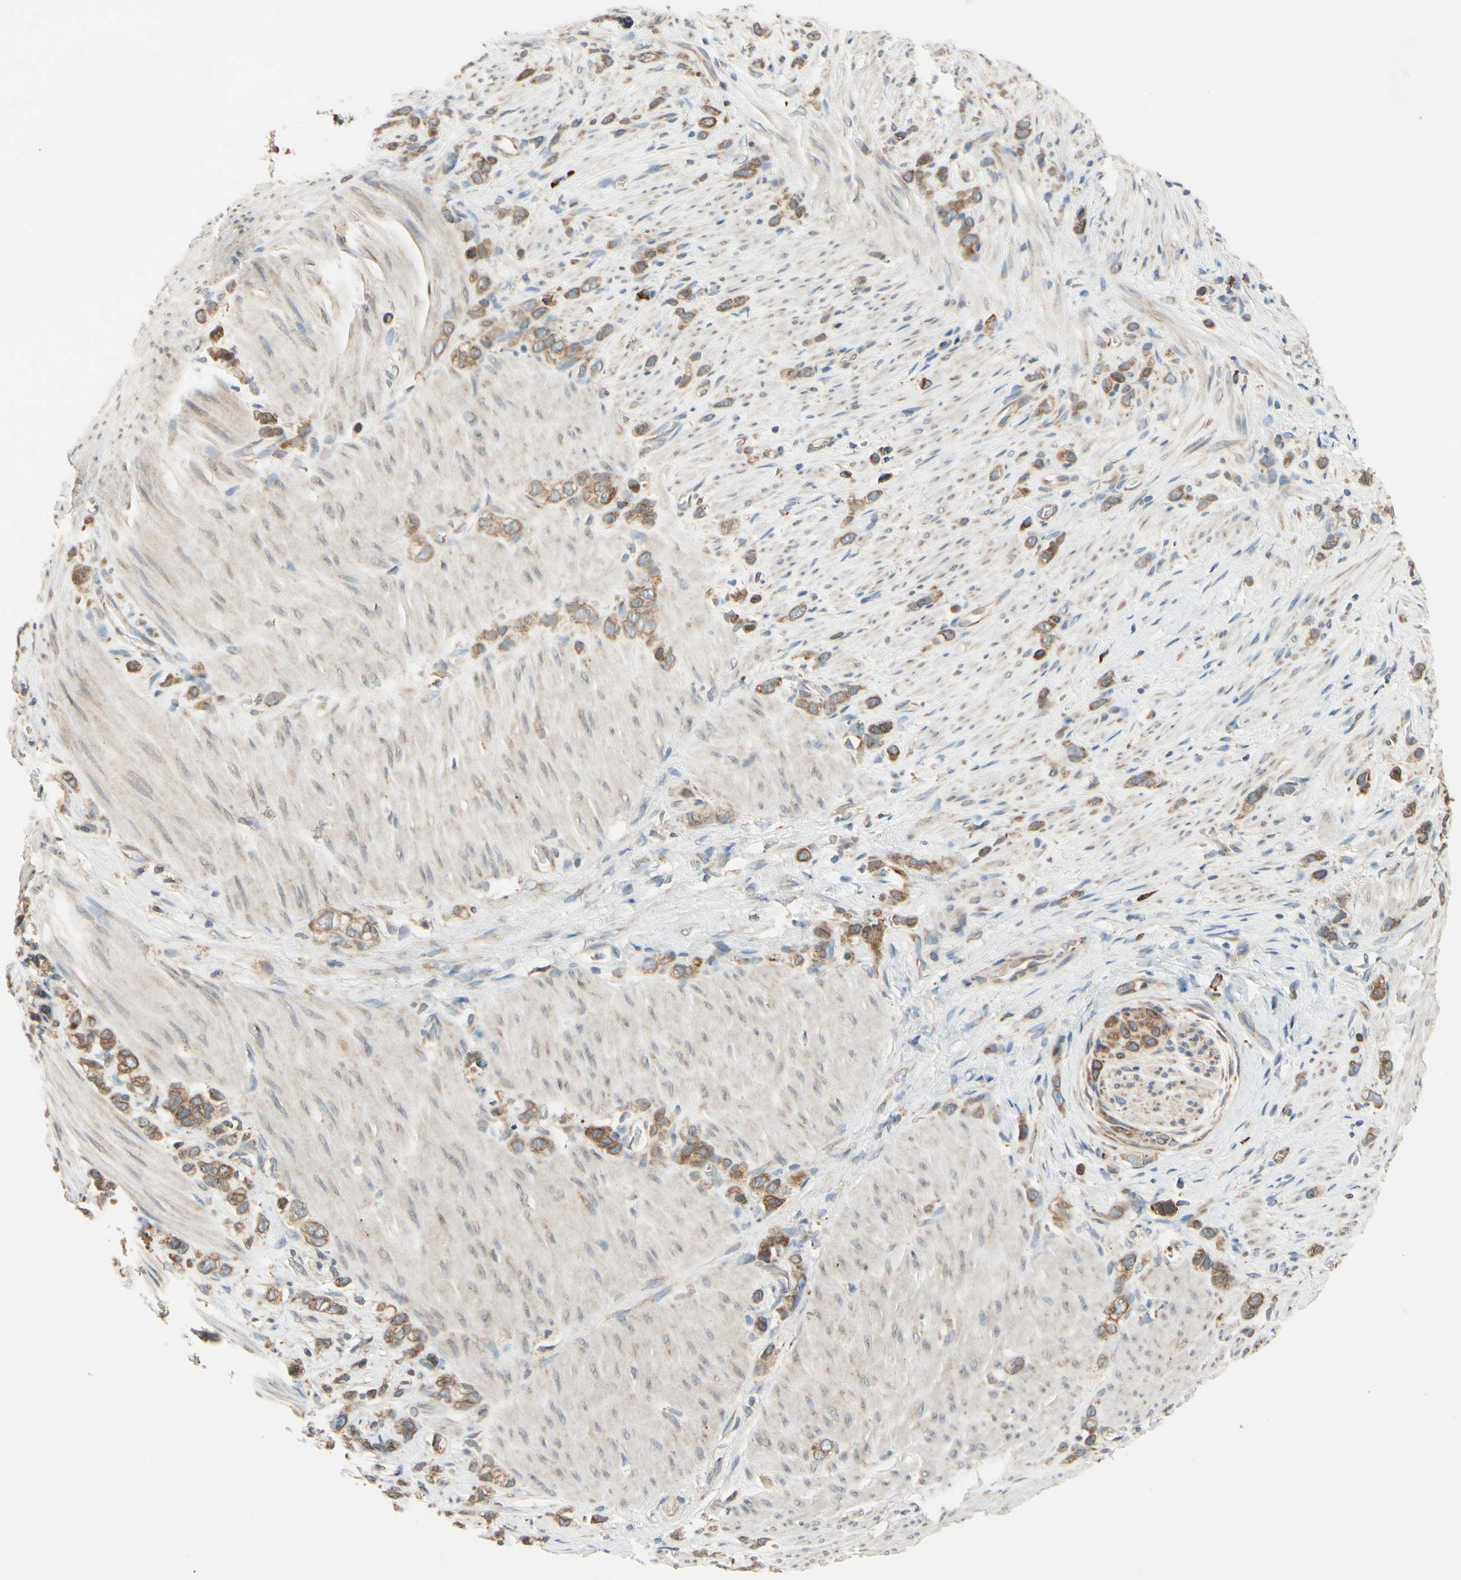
{"staining": {"intensity": "moderate", "quantity": ">75%", "location": "cytoplasmic/membranous"}, "tissue": "stomach cancer", "cell_type": "Tumor cells", "image_type": "cancer", "snomed": [{"axis": "morphology", "description": "Normal tissue, NOS"}, {"axis": "morphology", "description": "Adenocarcinoma, NOS"}, {"axis": "morphology", "description": "Adenocarcinoma, High grade"}, {"axis": "topography", "description": "Stomach, upper"}, {"axis": "topography", "description": "Stomach"}], "caption": "Immunohistochemical staining of stomach adenocarcinoma (high-grade) demonstrates medium levels of moderate cytoplasmic/membranous protein staining in about >75% of tumor cells. The protein of interest is stained brown, and the nuclei are stained in blue (DAB IHC with brightfield microscopy, high magnification).", "gene": "RPN2", "patient": {"sex": "female", "age": 65}}